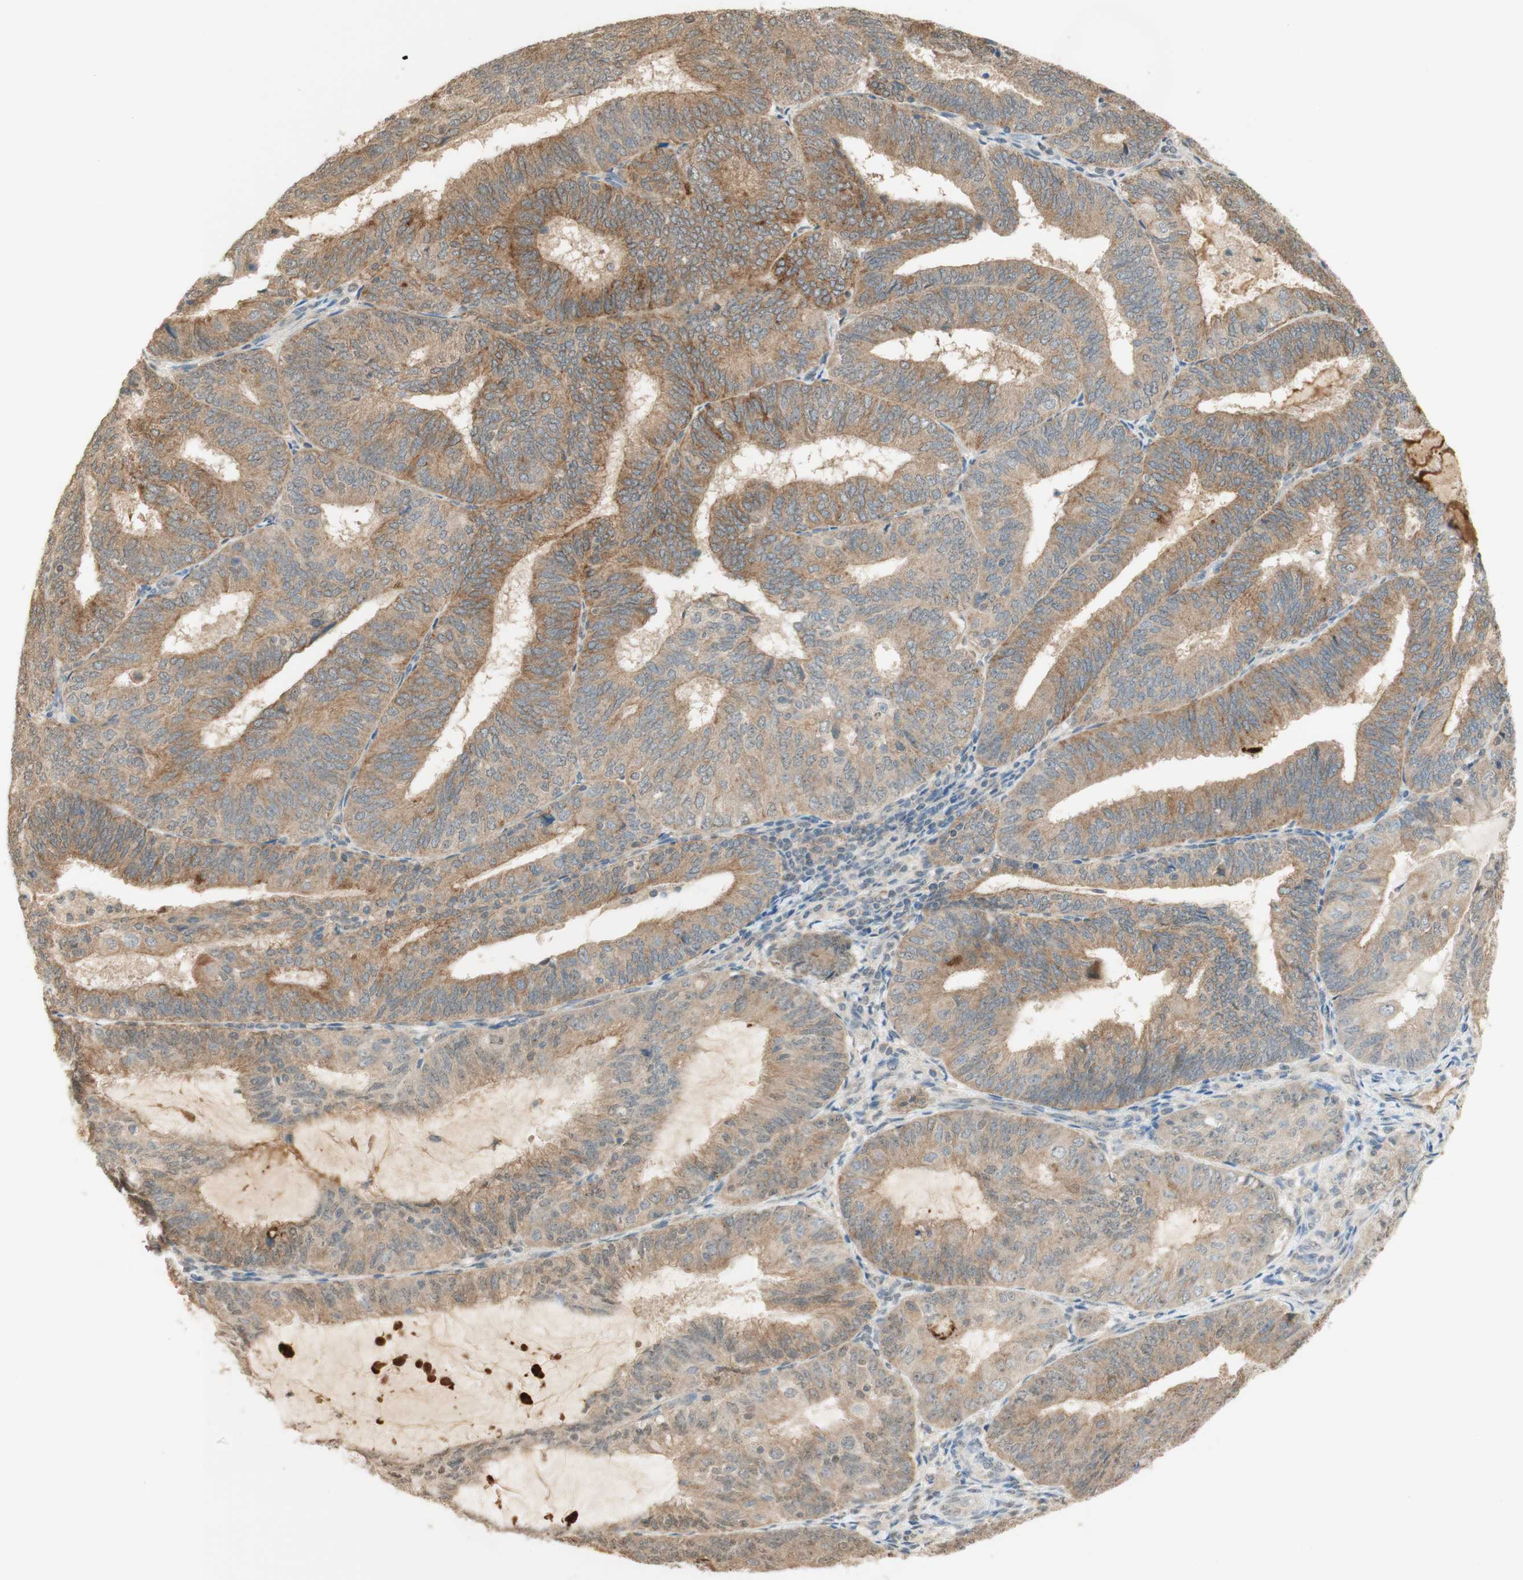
{"staining": {"intensity": "moderate", "quantity": ">75%", "location": "cytoplasmic/membranous"}, "tissue": "endometrial cancer", "cell_type": "Tumor cells", "image_type": "cancer", "snomed": [{"axis": "morphology", "description": "Adenocarcinoma, NOS"}, {"axis": "topography", "description": "Endometrium"}], "caption": "A brown stain highlights moderate cytoplasmic/membranous expression of a protein in human endometrial cancer tumor cells.", "gene": "SPINT2", "patient": {"sex": "female", "age": 81}}